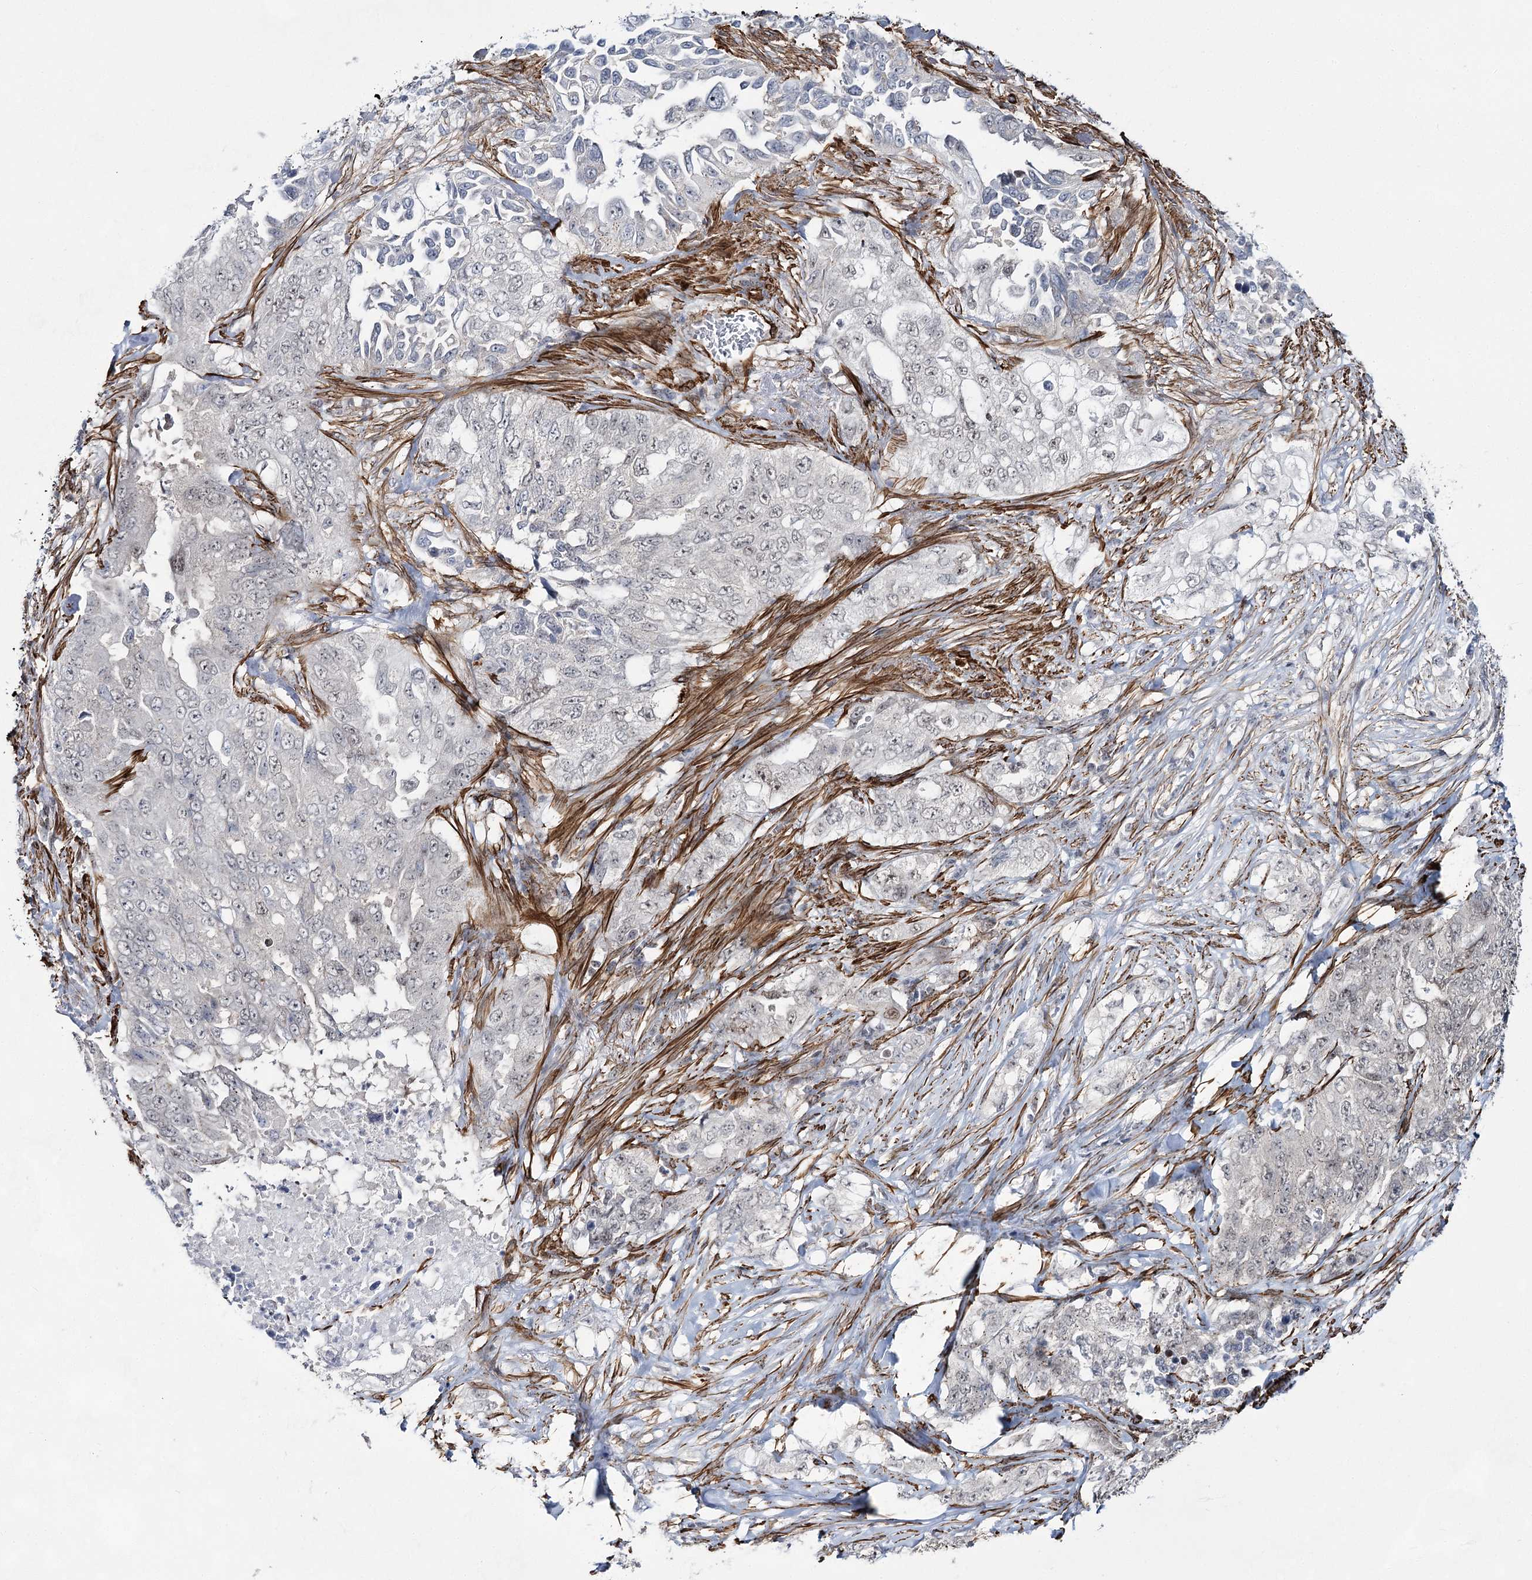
{"staining": {"intensity": "negative", "quantity": "none", "location": "none"}, "tissue": "lung cancer", "cell_type": "Tumor cells", "image_type": "cancer", "snomed": [{"axis": "morphology", "description": "Adenocarcinoma, NOS"}, {"axis": "topography", "description": "Lung"}], "caption": "Immunohistochemistry (IHC) of adenocarcinoma (lung) shows no positivity in tumor cells.", "gene": "CWF19L1", "patient": {"sex": "female", "age": 51}}